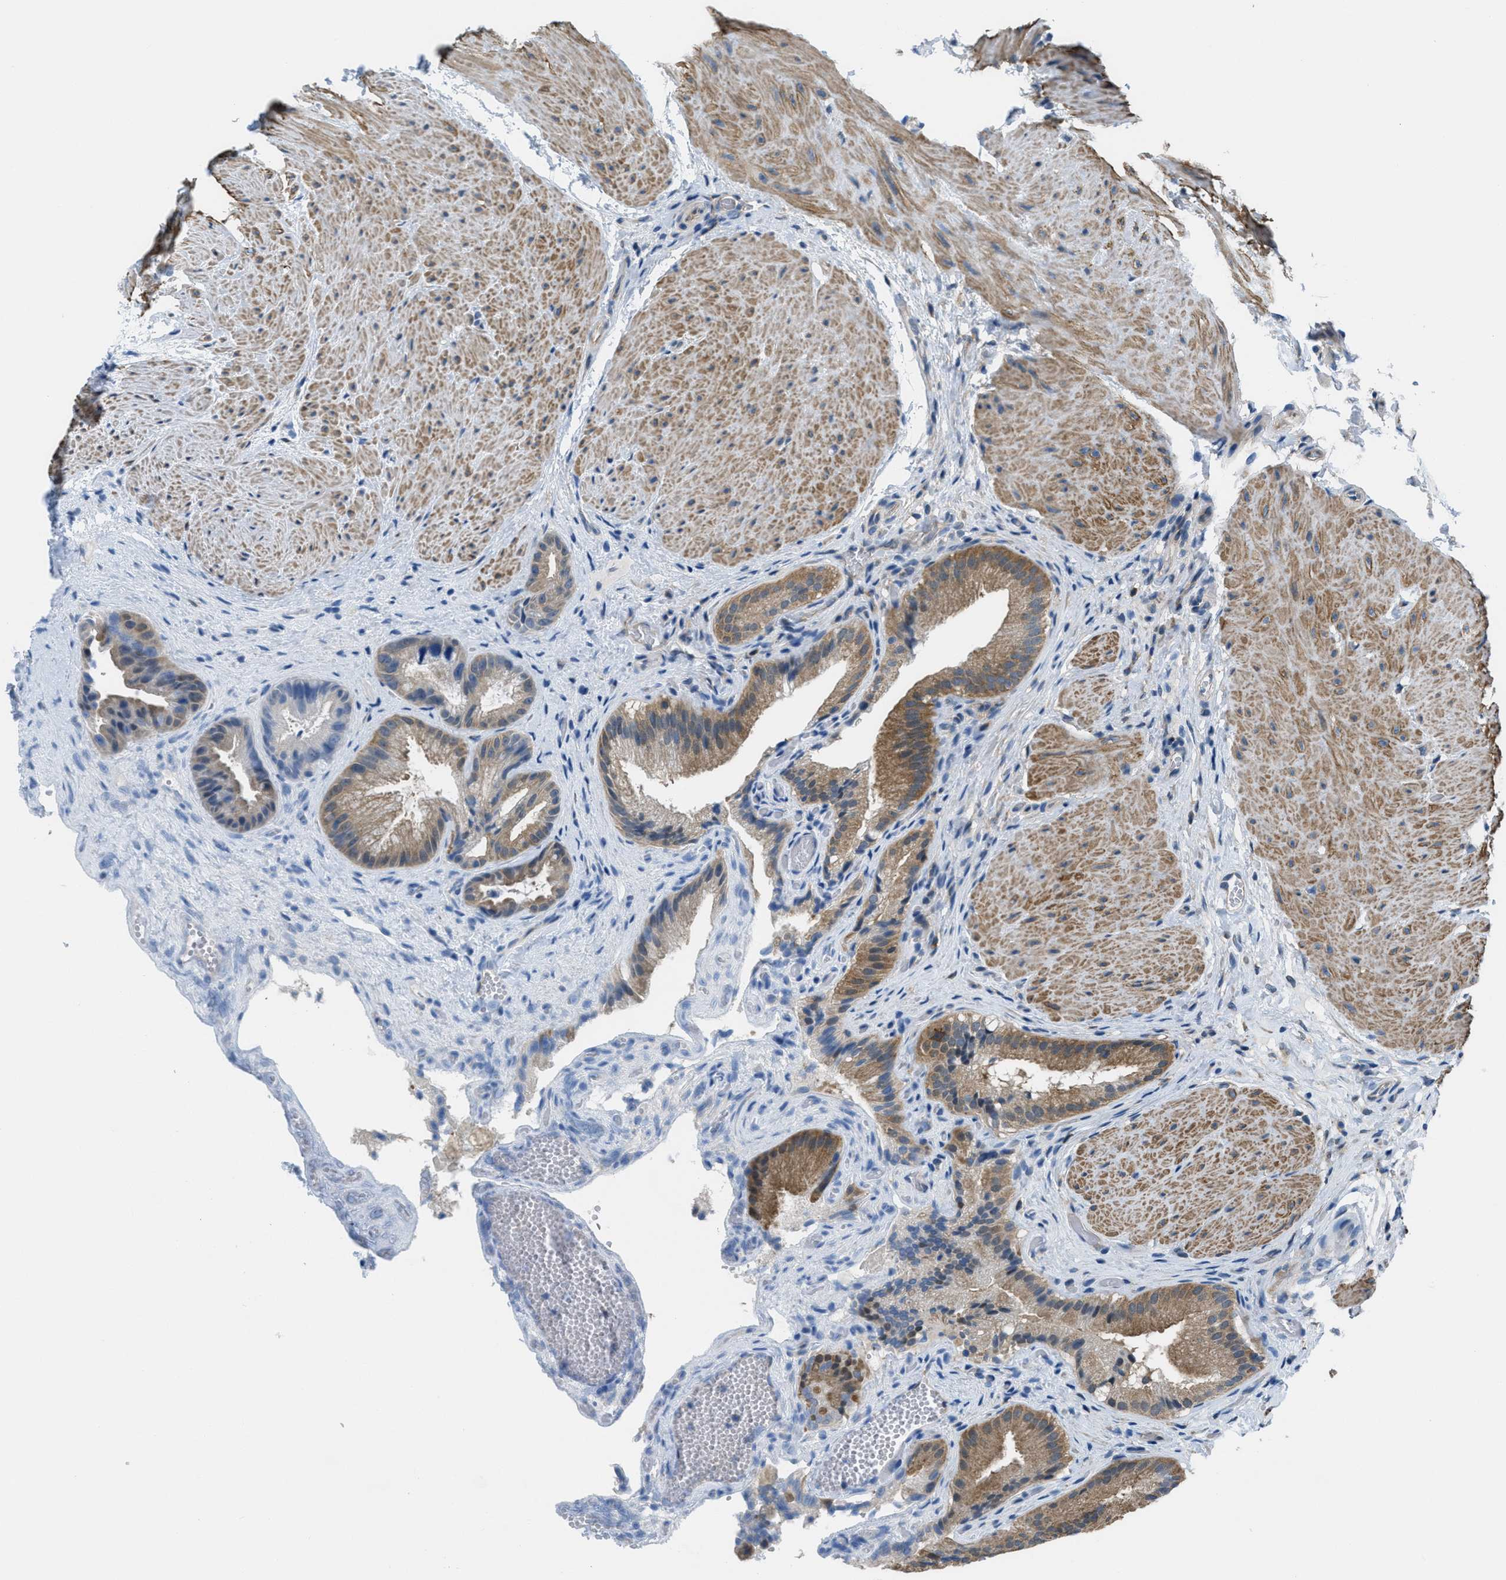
{"staining": {"intensity": "moderate", "quantity": "25%-75%", "location": "cytoplasmic/membranous"}, "tissue": "gallbladder", "cell_type": "Glandular cells", "image_type": "normal", "snomed": [{"axis": "morphology", "description": "Normal tissue, NOS"}, {"axis": "topography", "description": "Gallbladder"}], "caption": "High-power microscopy captured an immunohistochemistry histopathology image of normal gallbladder, revealing moderate cytoplasmic/membranous expression in approximately 25%-75% of glandular cells. Using DAB (brown) and hematoxylin (blue) stains, captured at high magnification using brightfield microscopy.", "gene": "PIP5K1C", "patient": {"sex": "male", "age": 49}}